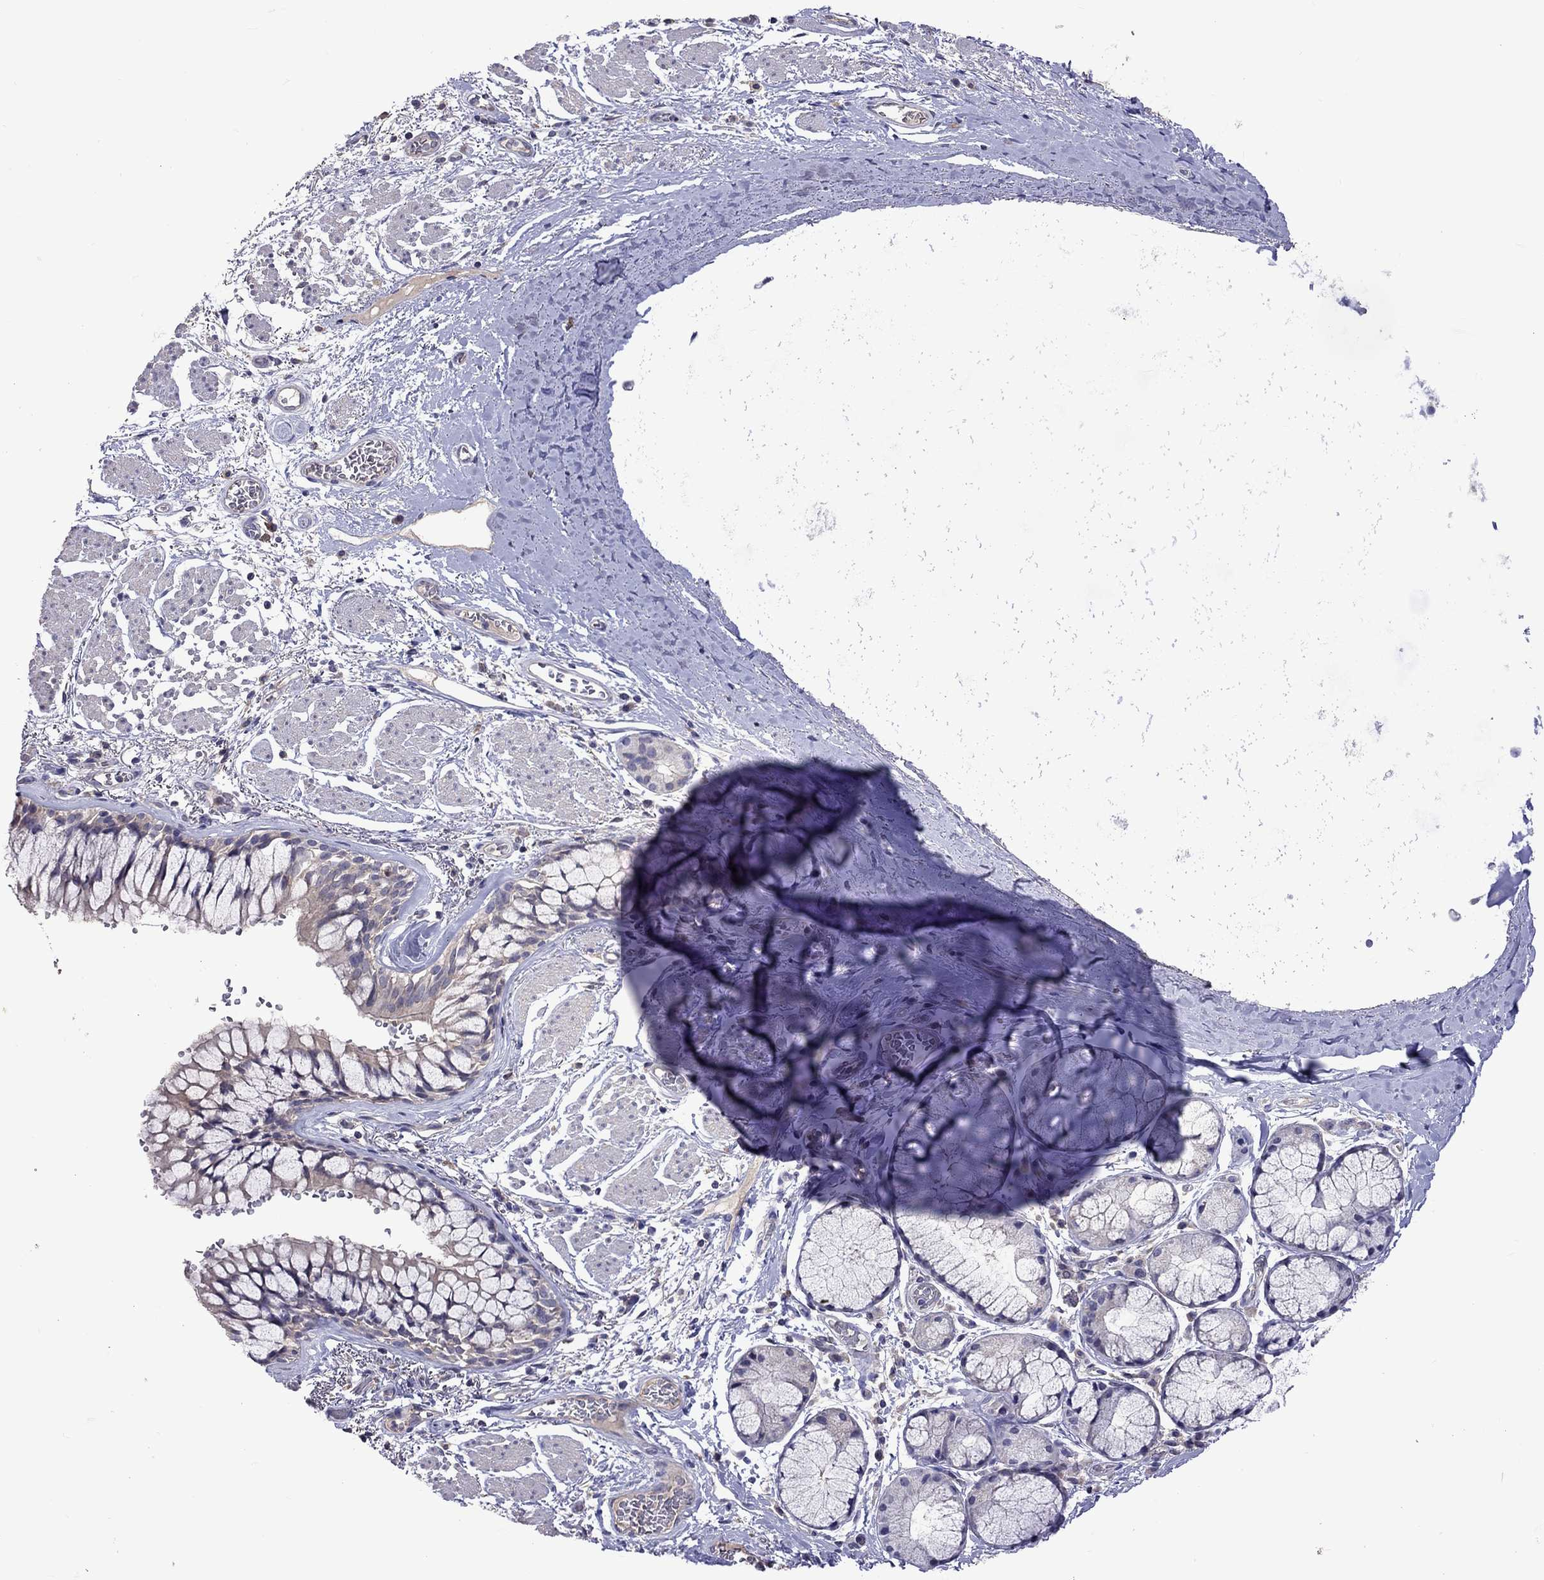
{"staining": {"intensity": "negative", "quantity": "none", "location": "none"}, "tissue": "bronchus", "cell_type": "Respiratory epithelial cells", "image_type": "normal", "snomed": [{"axis": "morphology", "description": "Normal tissue, NOS"}, {"axis": "topography", "description": "Bronchus"}, {"axis": "topography", "description": "Lung"}], "caption": "Immunohistochemical staining of normal bronchus shows no significant positivity in respiratory epithelial cells. (Brightfield microscopy of DAB immunohistochemistry at high magnification).", "gene": "RTP5", "patient": {"sex": "female", "age": 57}}